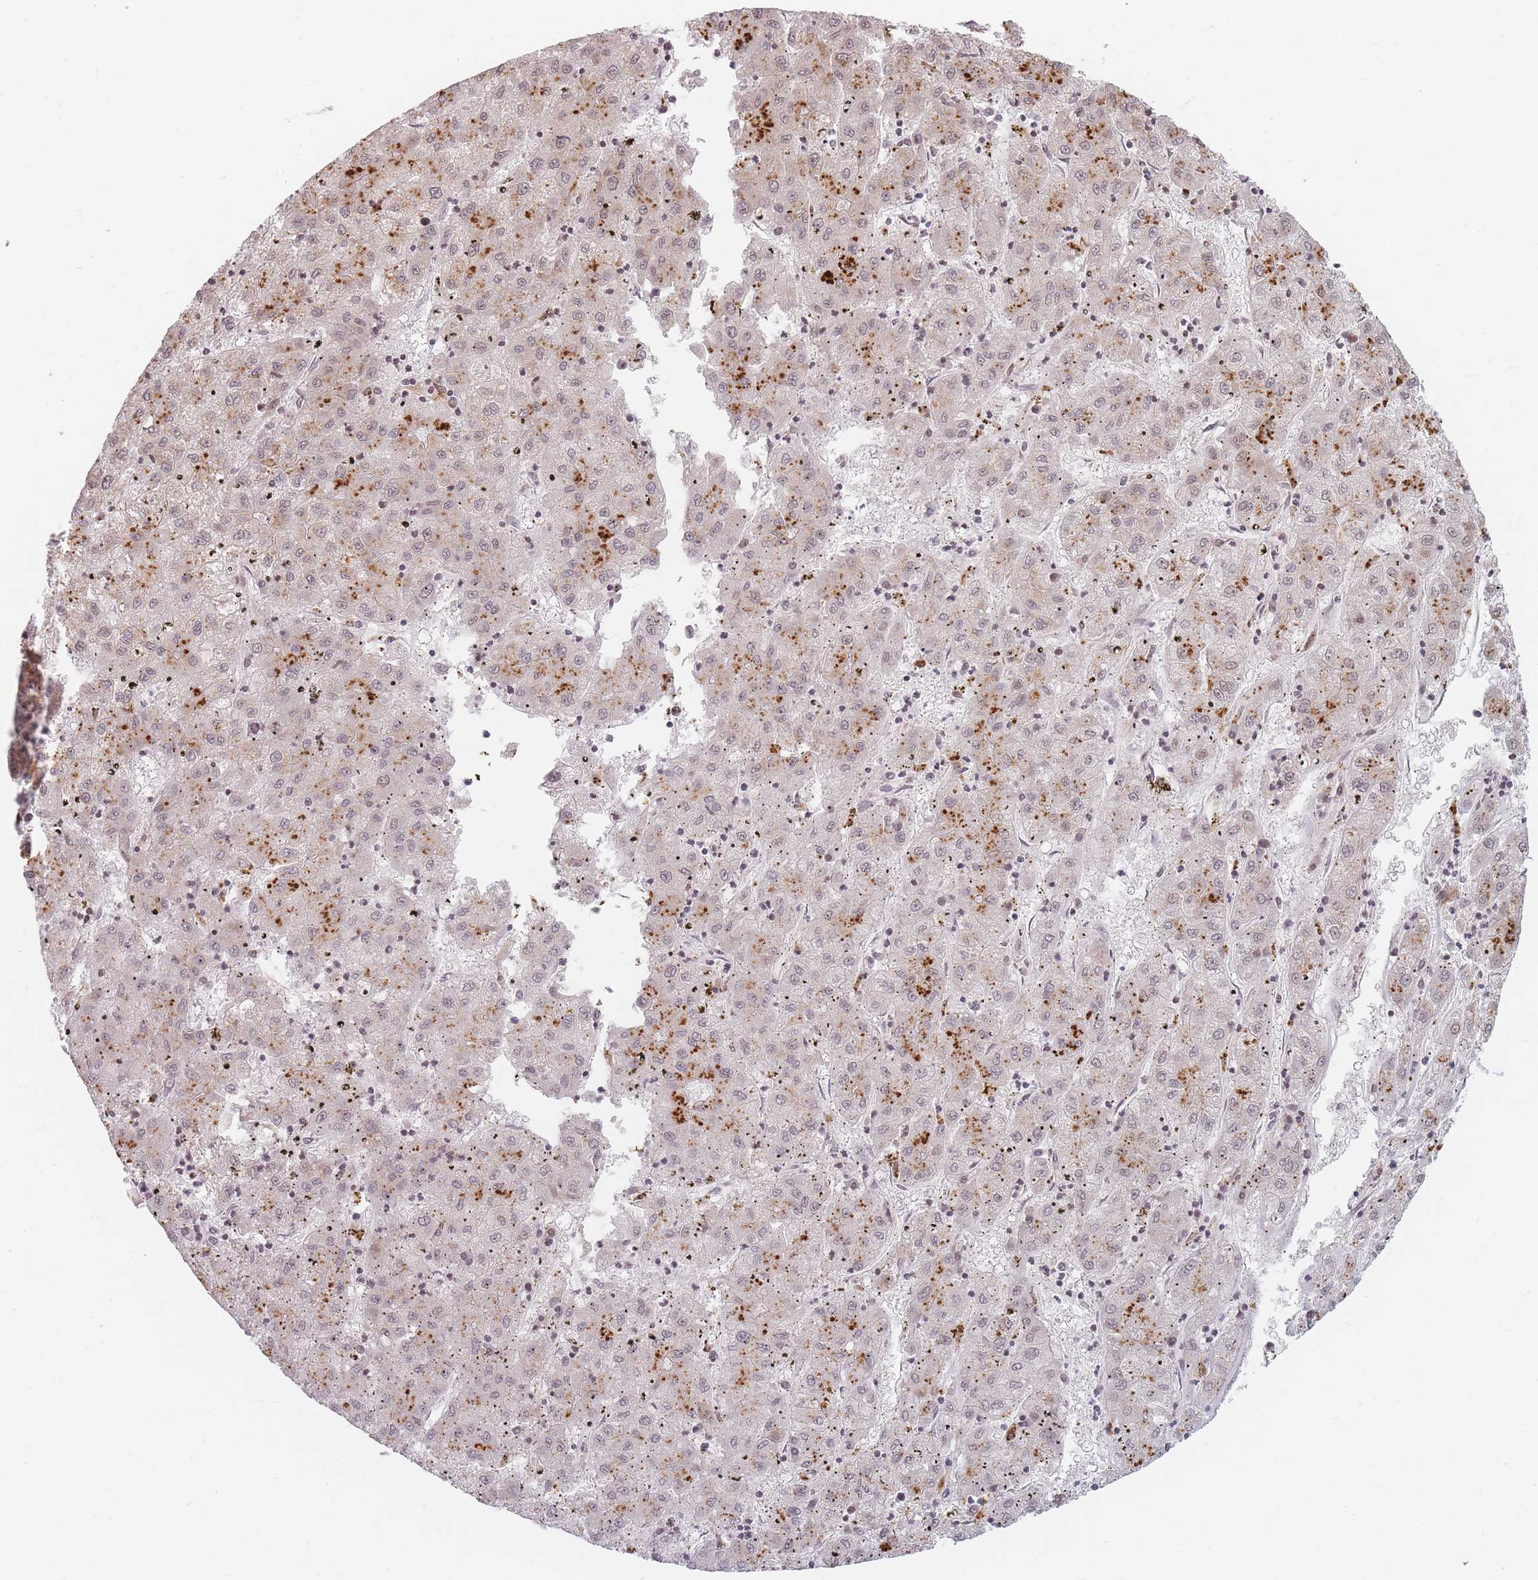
{"staining": {"intensity": "moderate", "quantity": "25%-75%", "location": "cytoplasmic/membranous"}, "tissue": "liver cancer", "cell_type": "Tumor cells", "image_type": "cancer", "snomed": [{"axis": "morphology", "description": "Carcinoma, Hepatocellular, NOS"}, {"axis": "topography", "description": "Liver"}], "caption": "A medium amount of moderate cytoplasmic/membranous positivity is seen in about 25%-75% of tumor cells in liver hepatocellular carcinoma tissue.", "gene": "SPATA45", "patient": {"sex": "male", "age": 72}}